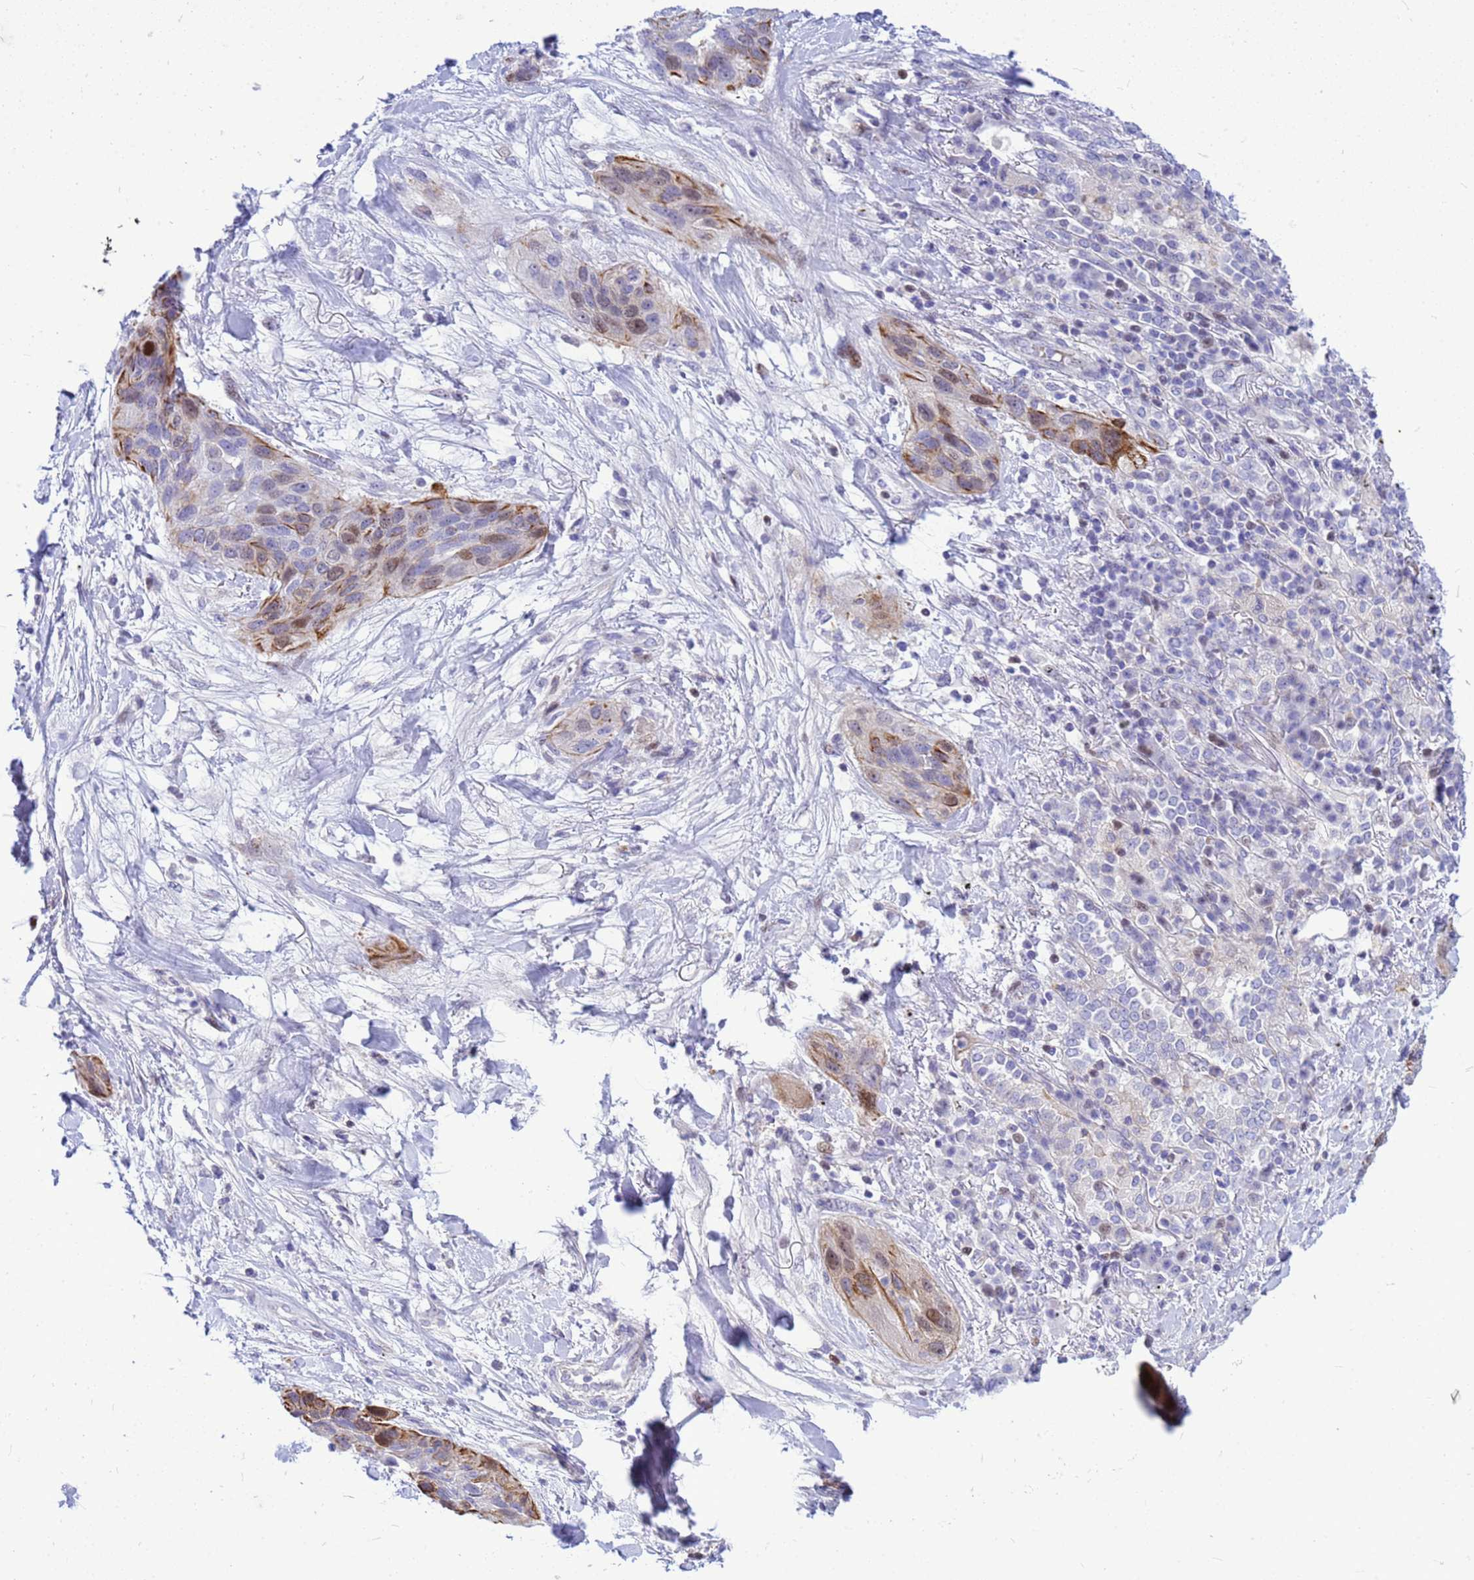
{"staining": {"intensity": "moderate", "quantity": "25%-75%", "location": "cytoplasmic/membranous,nuclear"}, "tissue": "lung cancer", "cell_type": "Tumor cells", "image_type": "cancer", "snomed": [{"axis": "morphology", "description": "Squamous cell carcinoma, NOS"}, {"axis": "topography", "description": "Lung"}], "caption": "Brown immunohistochemical staining in human lung cancer (squamous cell carcinoma) demonstrates moderate cytoplasmic/membranous and nuclear expression in about 25%-75% of tumor cells.", "gene": "ADAMTS7", "patient": {"sex": "female", "age": 70}}